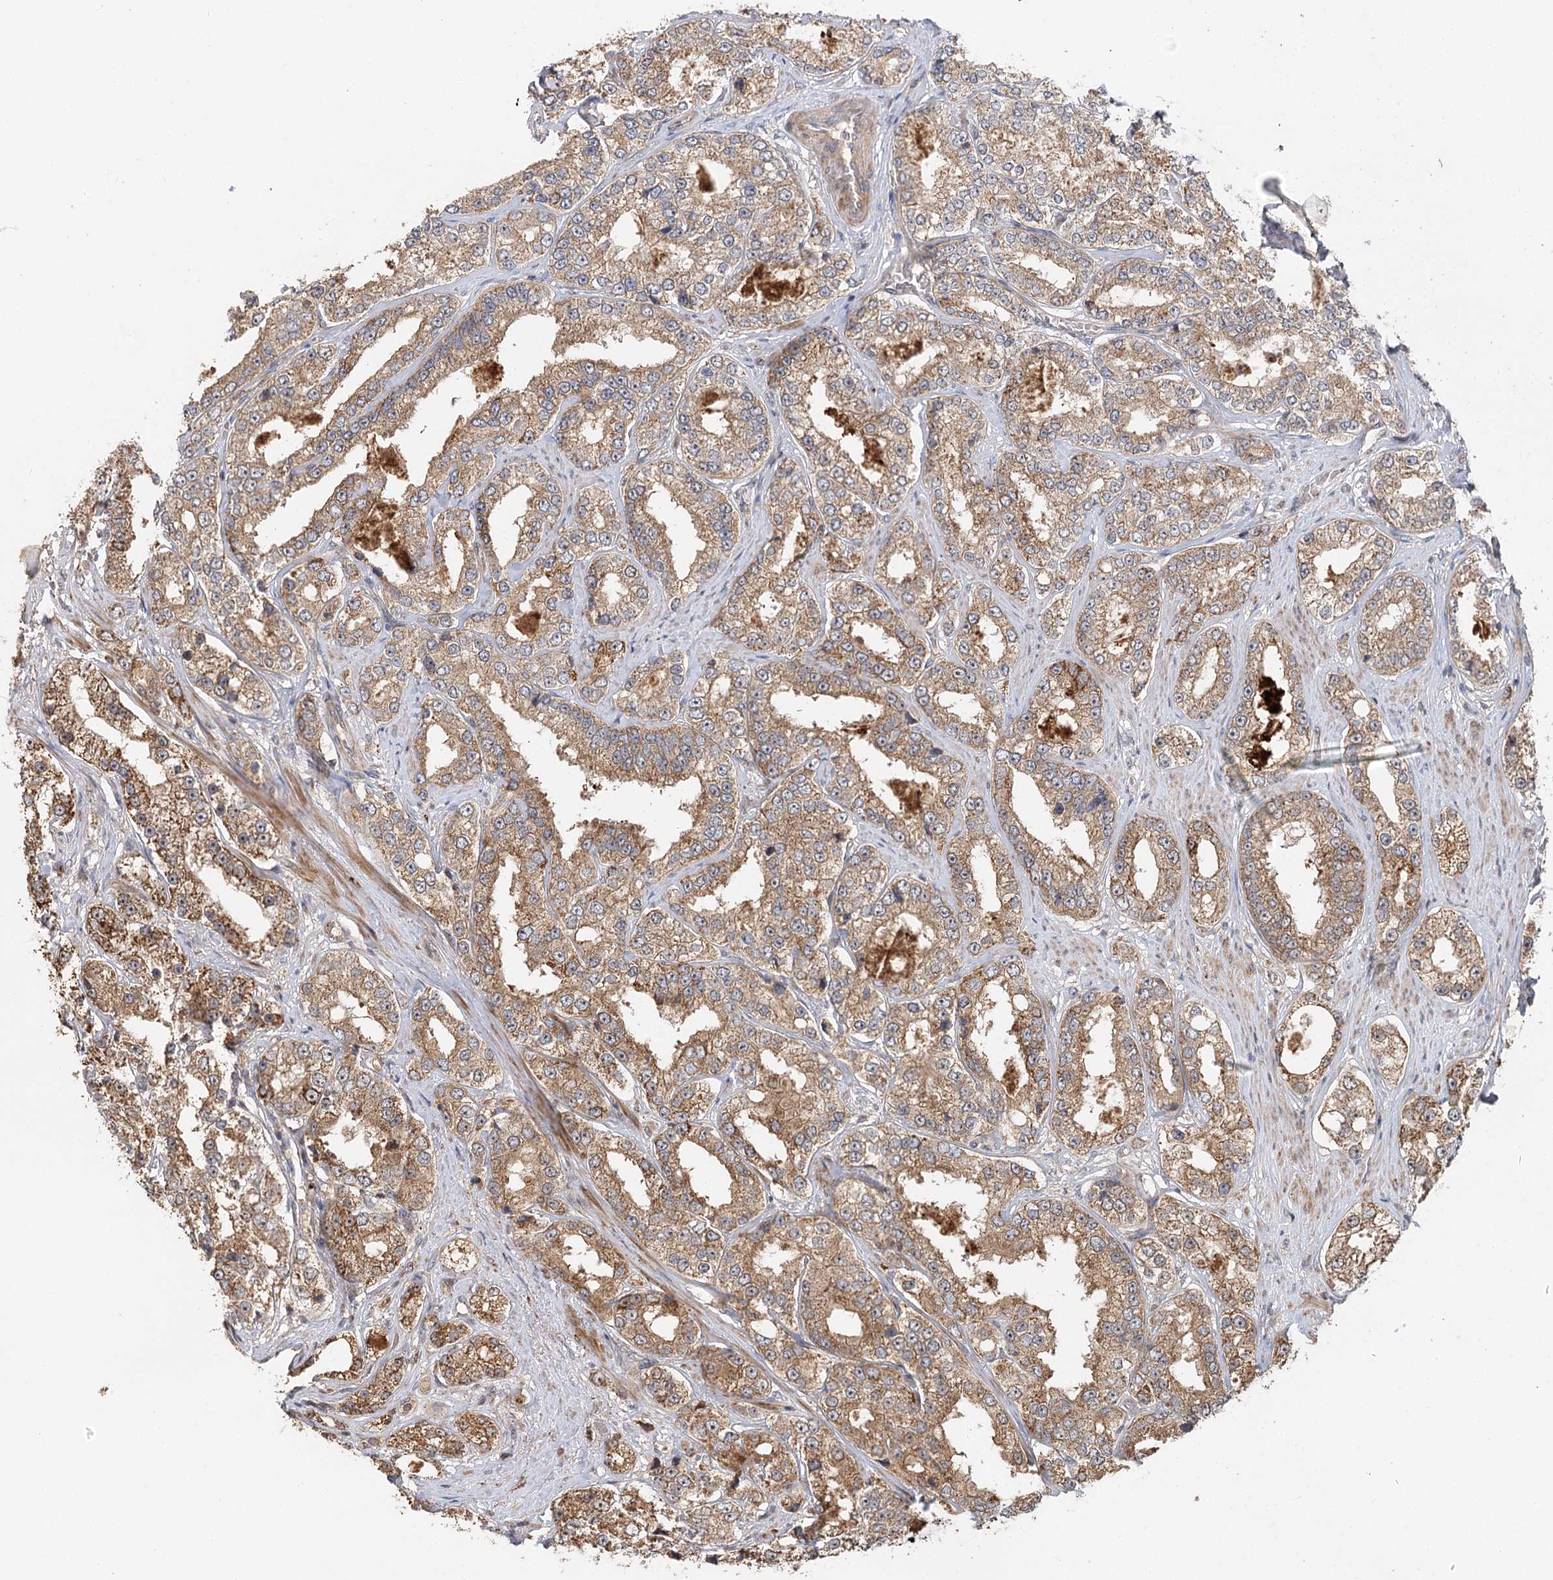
{"staining": {"intensity": "moderate", "quantity": ">75%", "location": "cytoplasmic/membranous"}, "tissue": "prostate cancer", "cell_type": "Tumor cells", "image_type": "cancer", "snomed": [{"axis": "morphology", "description": "Normal tissue, NOS"}, {"axis": "morphology", "description": "Adenocarcinoma, High grade"}, {"axis": "topography", "description": "Prostate"}], "caption": "Moderate cytoplasmic/membranous protein positivity is present in approximately >75% of tumor cells in prostate cancer (adenocarcinoma (high-grade)).", "gene": "RAPGEF6", "patient": {"sex": "male", "age": 83}}